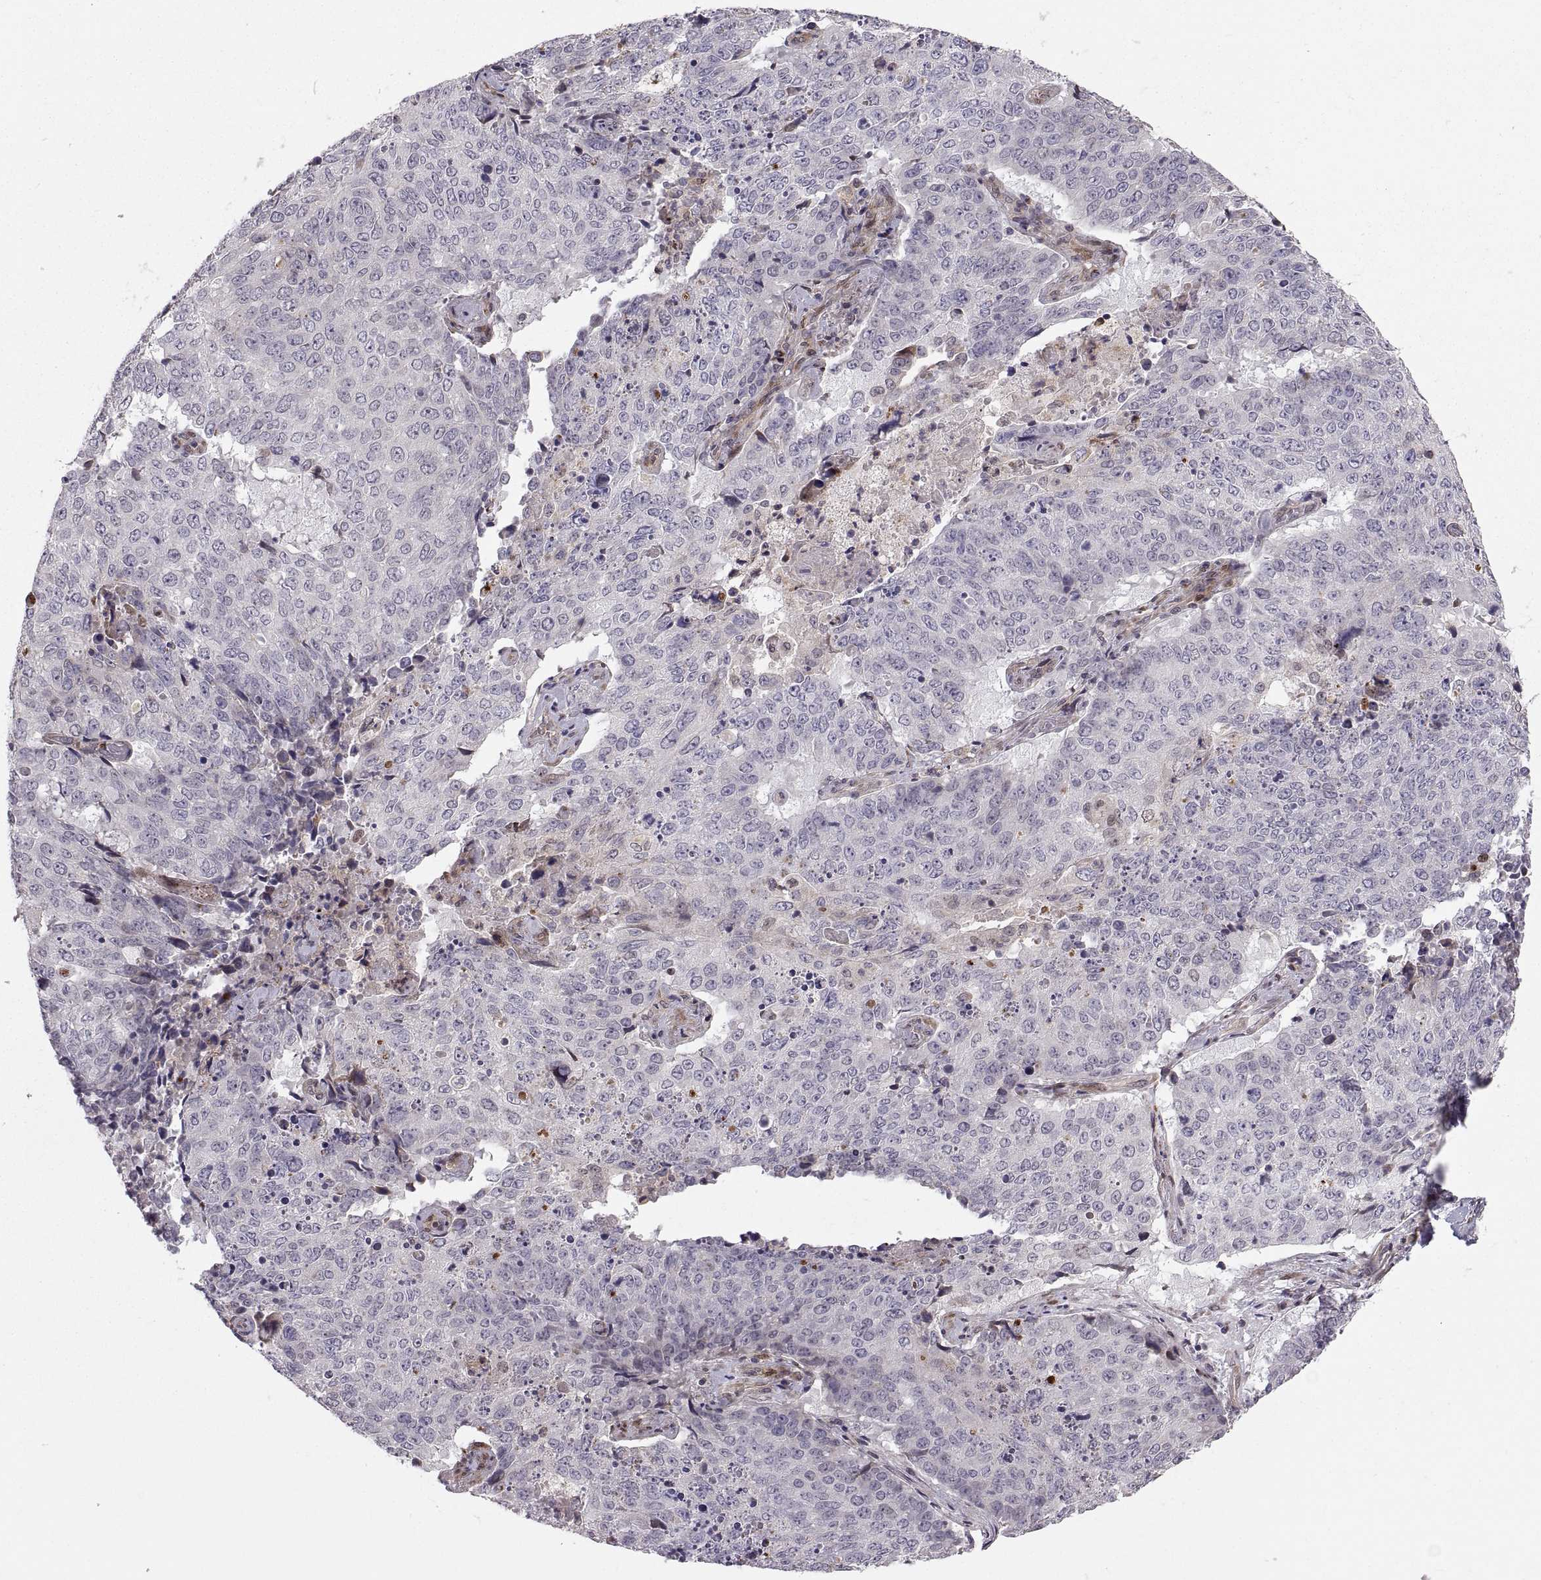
{"staining": {"intensity": "negative", "quantity": "none", "location": "none"}, "tissue": "lung cancer", "cell_type": "Tumor cells", "image_type": "cancer", "snomed": [{"axis": "morphology", "description": "Normal tissue, NOS"}, {"axis": "morphology", "description": "Squamous cell carcinoma, NOS"}, {"axis": "topography", "description": "Bronchus"}, {"axis": "topography", "description": "Lung"}], "caption": "There is no significant staining in tumor cells of lung squamous cell carcinoma.", "gene": "TESC", "patient": {"sex": "male", "age": 64}}